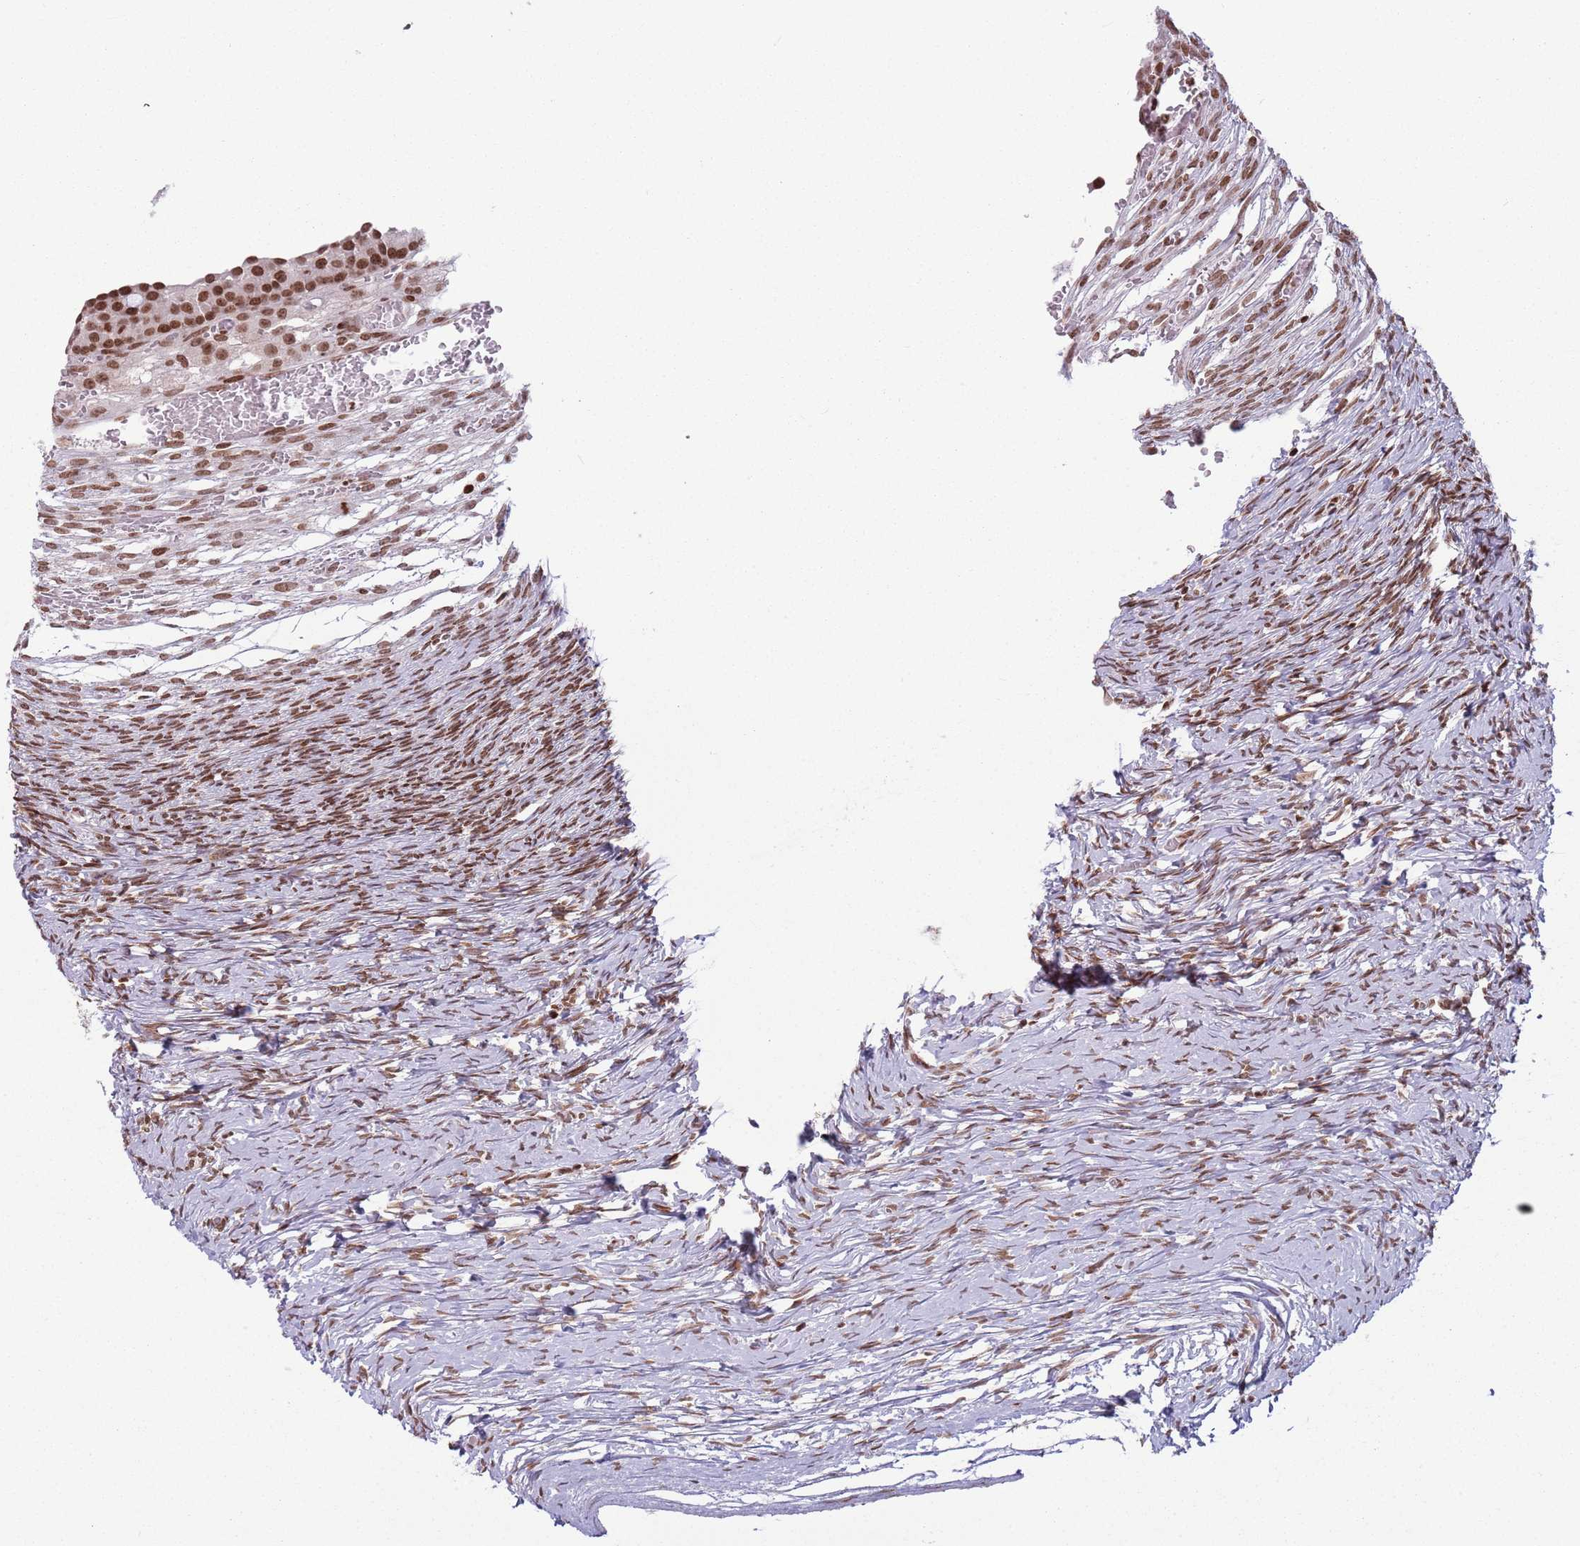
{"staining": {"intensity": "moderate", "quantity": ">75%", "location": "nuclear"}, "tissue": "ovary", "cell_type": "Ovarian stroma cells", "image_type": "normal", "snomed": [{"axis": "morphology", "description": "Normal tissue, NOS"}, {"axis": "topography", "description": "Ovary"}], "caption": "An IHC image of benign tissue is shown. Protein staining in brown shows moderate nuclear positivity in ovary within ovarian stroma cells. Nuclei are stained in blue.", "gene": "SH3RF3", "patient": {"sex": "female", "age": 39}}